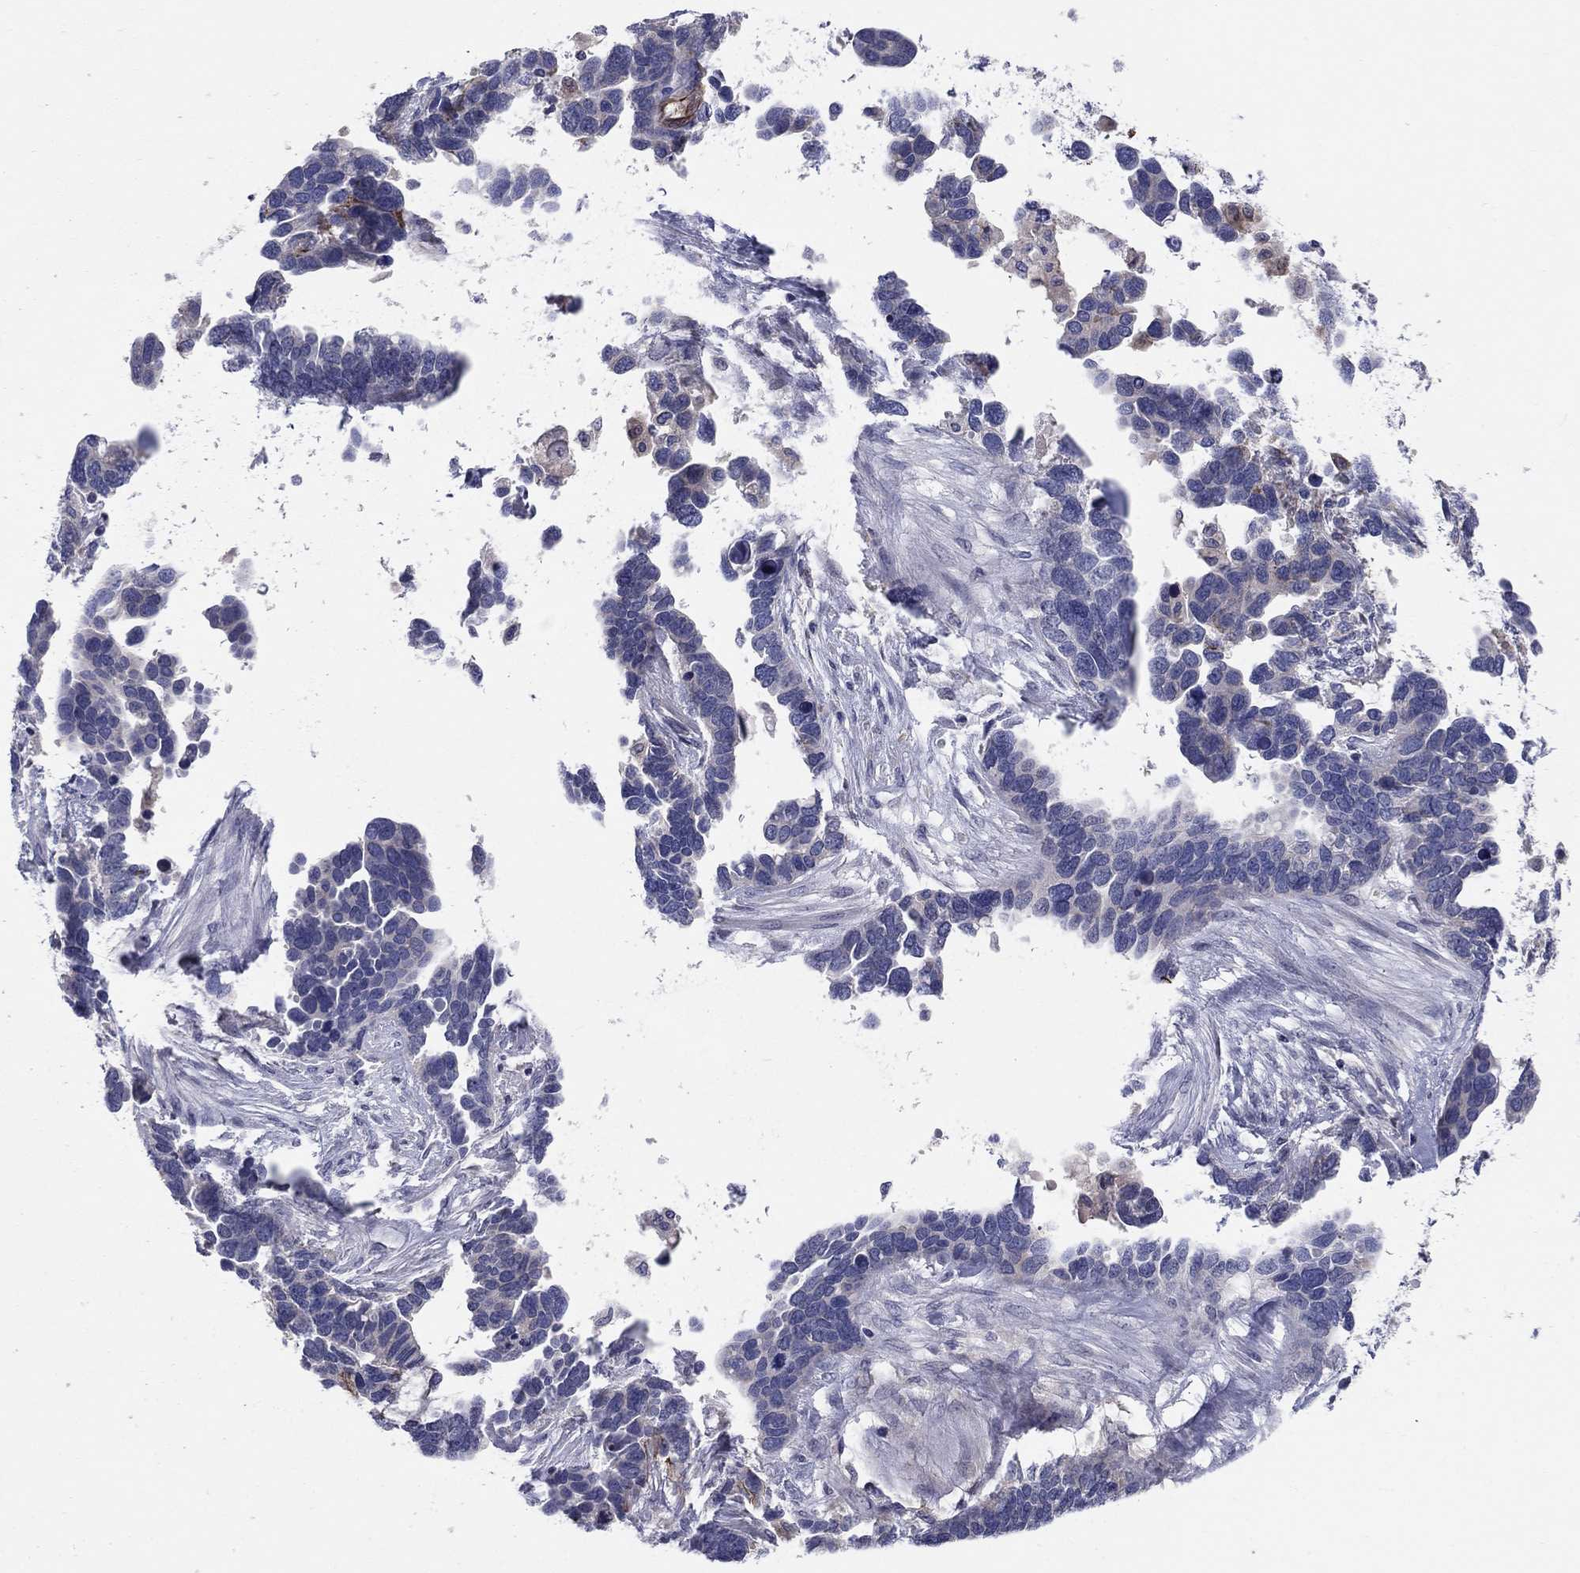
{"staining": {"intensity": "moderate", "quantity": "<25%", "location": "cytoplasmic/membranous"}, "tissue": "ovarian cancer", "cell_type": "Tumor cells", "image_type": "cancer", "snomed": [{"axis": "morphology", "description": "Cystadenocarcinoma, serous, NOS"}, {"axis": "topography", "description": "Ovary"}], "caption": "About <25% of tumor cells in human ovarian cancer show moderate cytoplasmic/membranous protein staining as visualized by brown immunohistochemical staining.", "gene": "EMP2", "patient": {"sex": "female", "age": 54}}